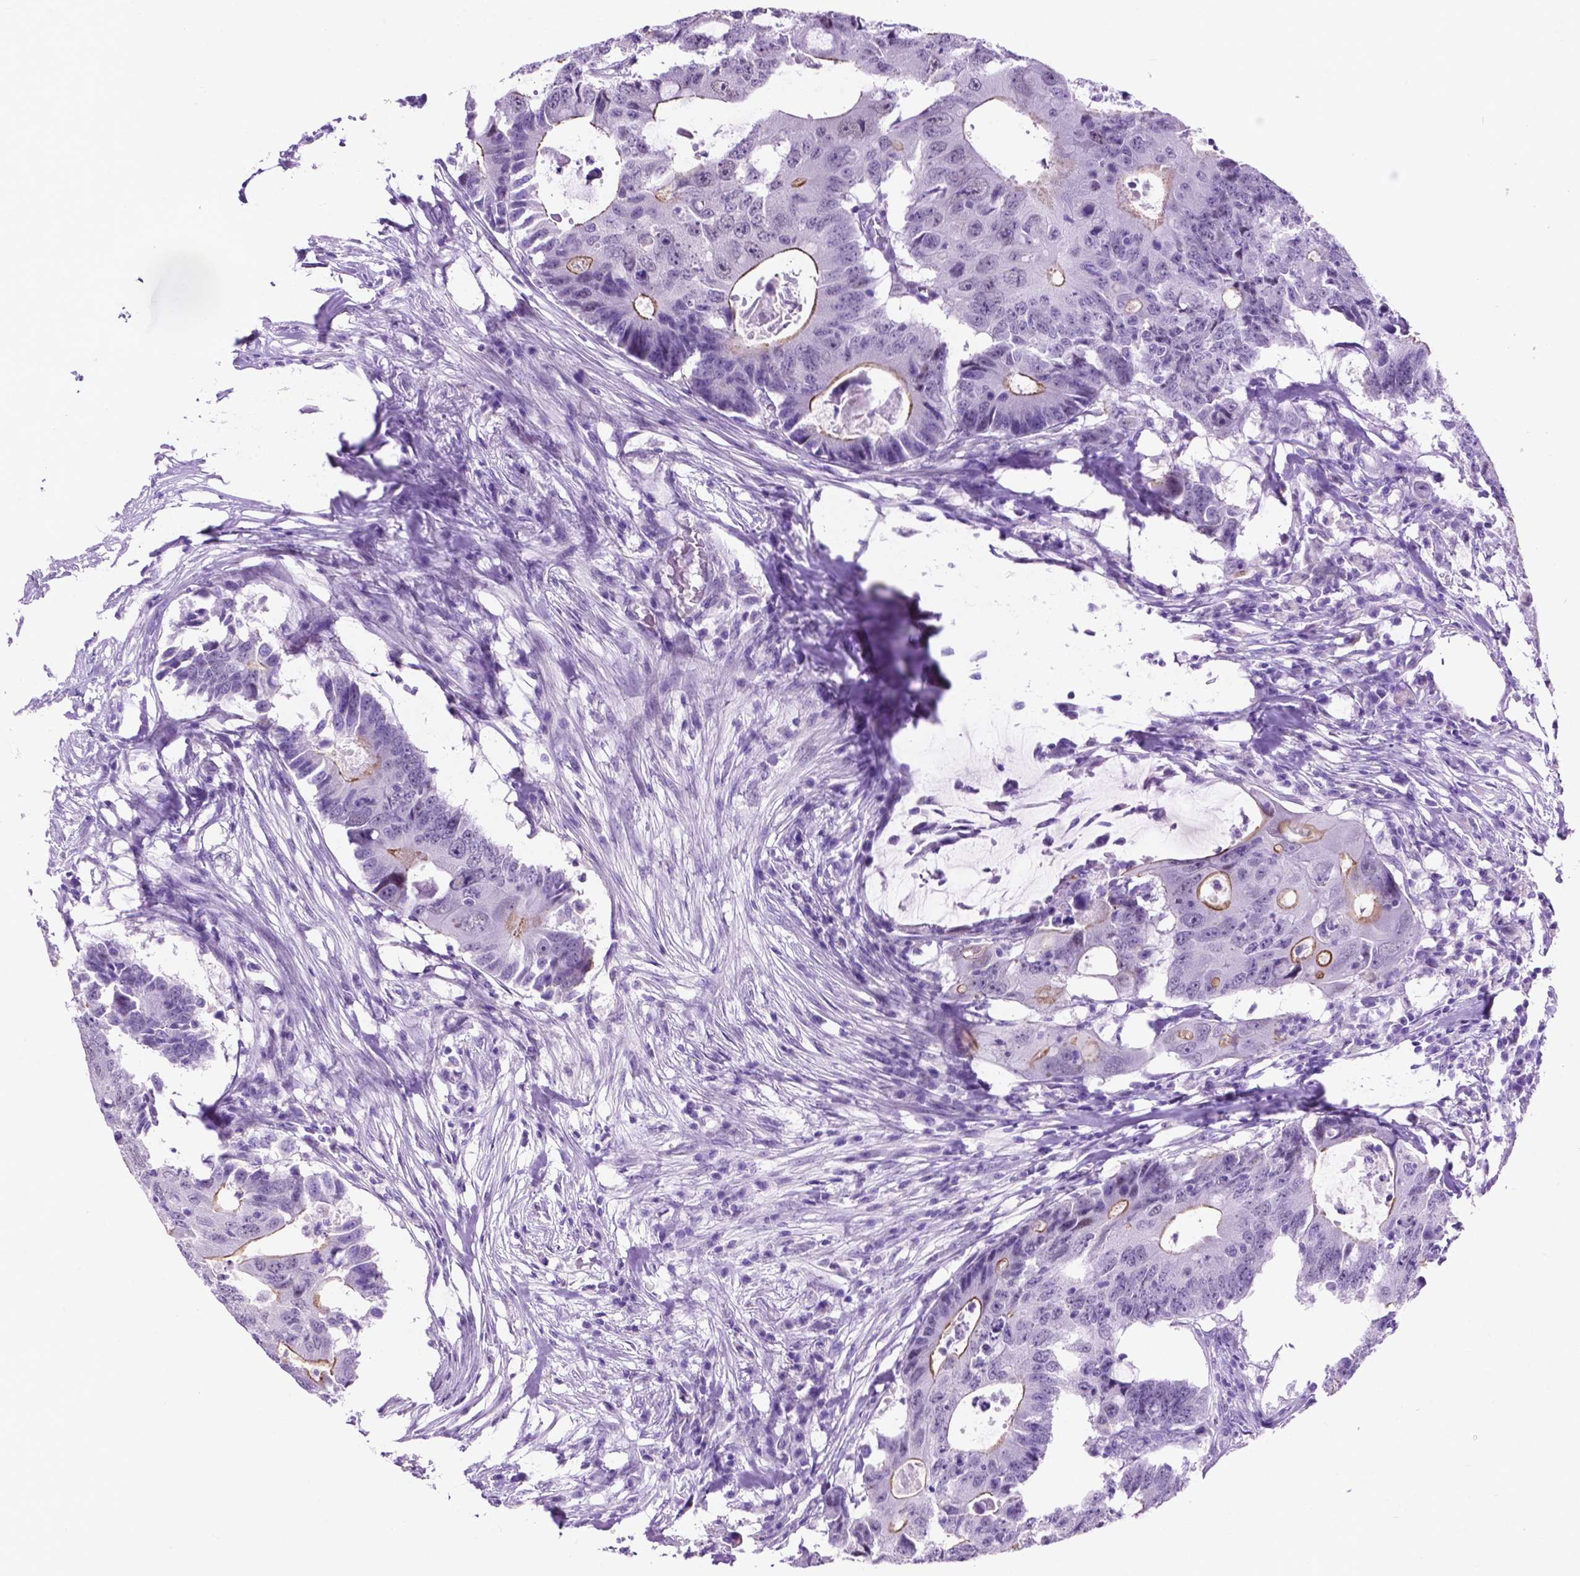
{"staining": {"intensity": "strong", "quantity": "<25%", "location": "cytoplasmic/membranous"}, "tissue": "colorectal cancer", "cell_type": "Tumor cells", "image_type": "cancer", "snomed": [{"axis": "morphology", "description": "Adenocarcinoma, NOS"}, {"axis": "topography", "description": "Colon"}], "caption": "Colorectal adenocarcinoma stained with a brown dye exhibits strong cytoplasmic/membranous positive staining in about <25% of tumor cells.", "gene": "ACY3", "patient": {"sex": "male", "age": 71}}